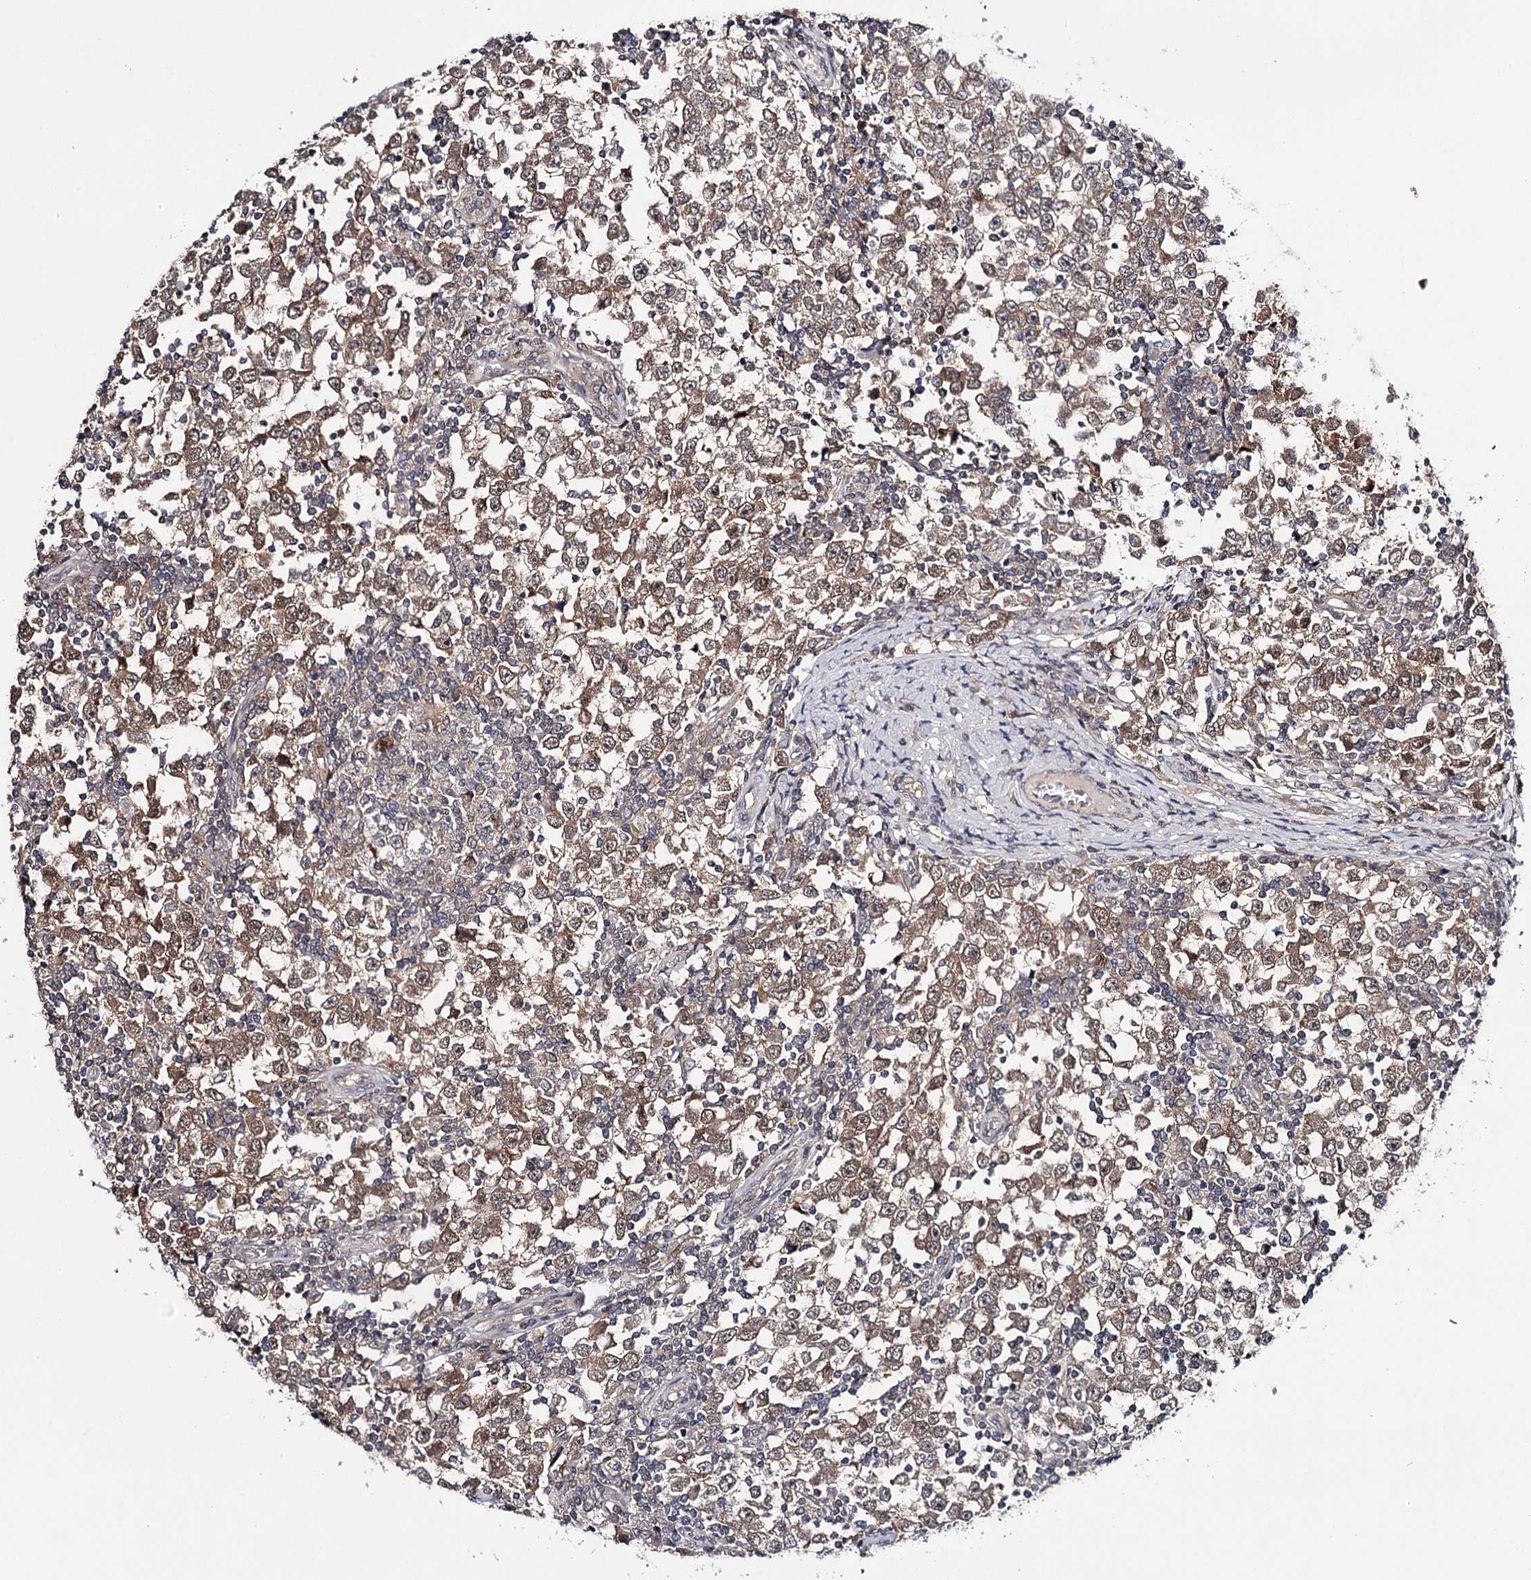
{"staining": {"intensity": "moderate", "quantity": ">75%", "location": "cytoplasmic/membranous,nuclear"}, "tissue": "testis cancer", "cell_type": "Tumor cells", "image_type": "cancer", "snomed": [{"axis": "morphology", "description": "Seminoma, NOS"}, {"axis": "topography", "description": "Testis"}], "caption": "Human testis seminoma stained for a protein (brown) reveals moderate cytoplasmic/membranous and nuclear positive staining in about >75% of tumor cells.", "gene": "GTSF1", "patient": {"sex": "male", "age": 65}}